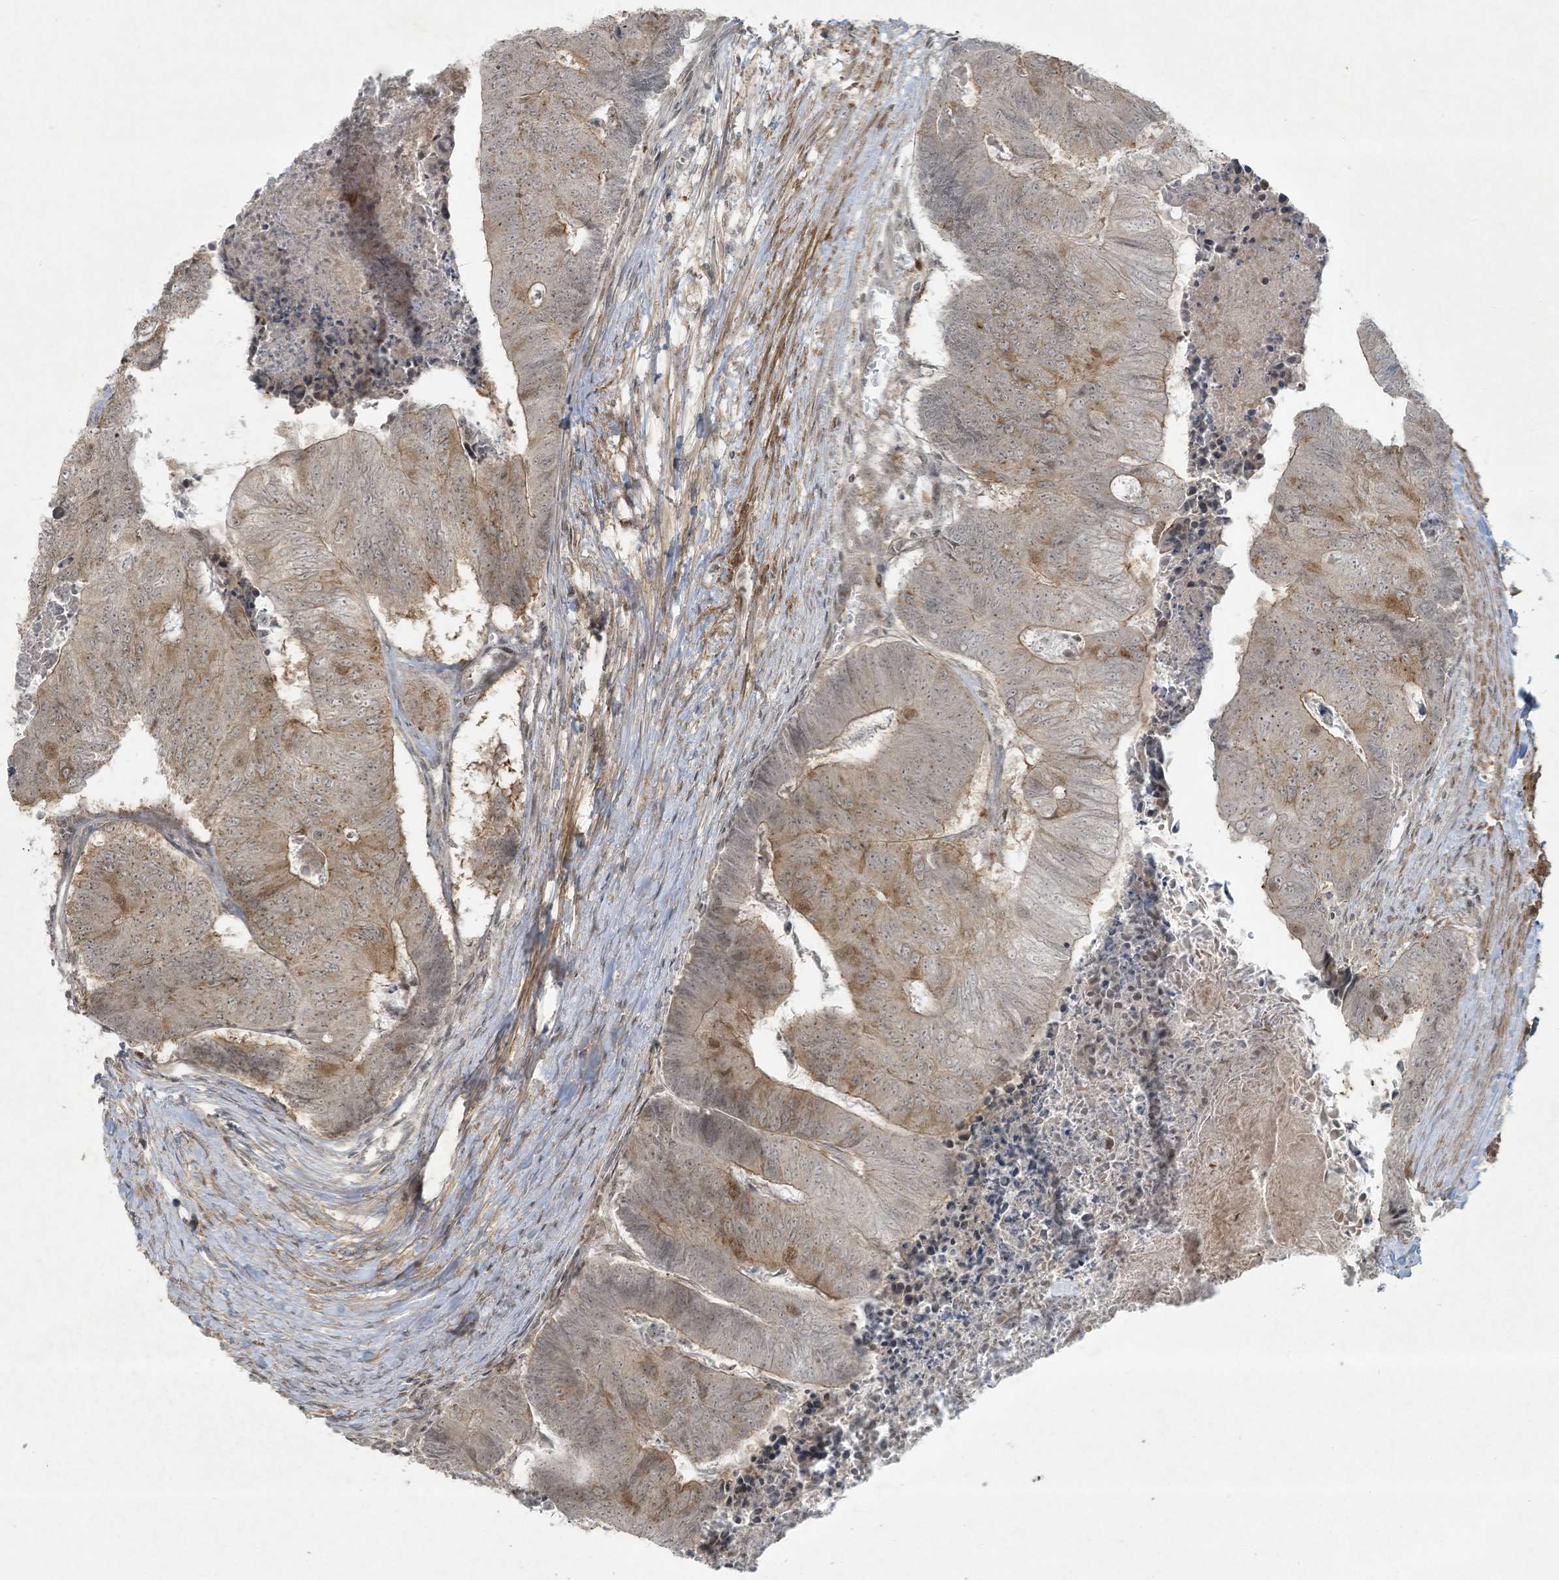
{"staining": {"intensity": "weak", "quantity": "25%-75%", "location": "cytoplasmic/membranous"}, "tissue": "colorectal cancer", "cell_type": "Tumor cells", "image_type": "cancer", "snomed": [{"axis": "morphology", "description": "Adenocarcinoma, NOS"}, {"axis": "topography", "description": "Colon"}], "caption": "DAB immunohistochemical staining of human colorectal cancer reveals weak cytoplasmic/membranous protein positivity in about 25%-75% of tumor cells.", "gene": "ZNF263", "patient": {"sex": "female", "age": 67}}